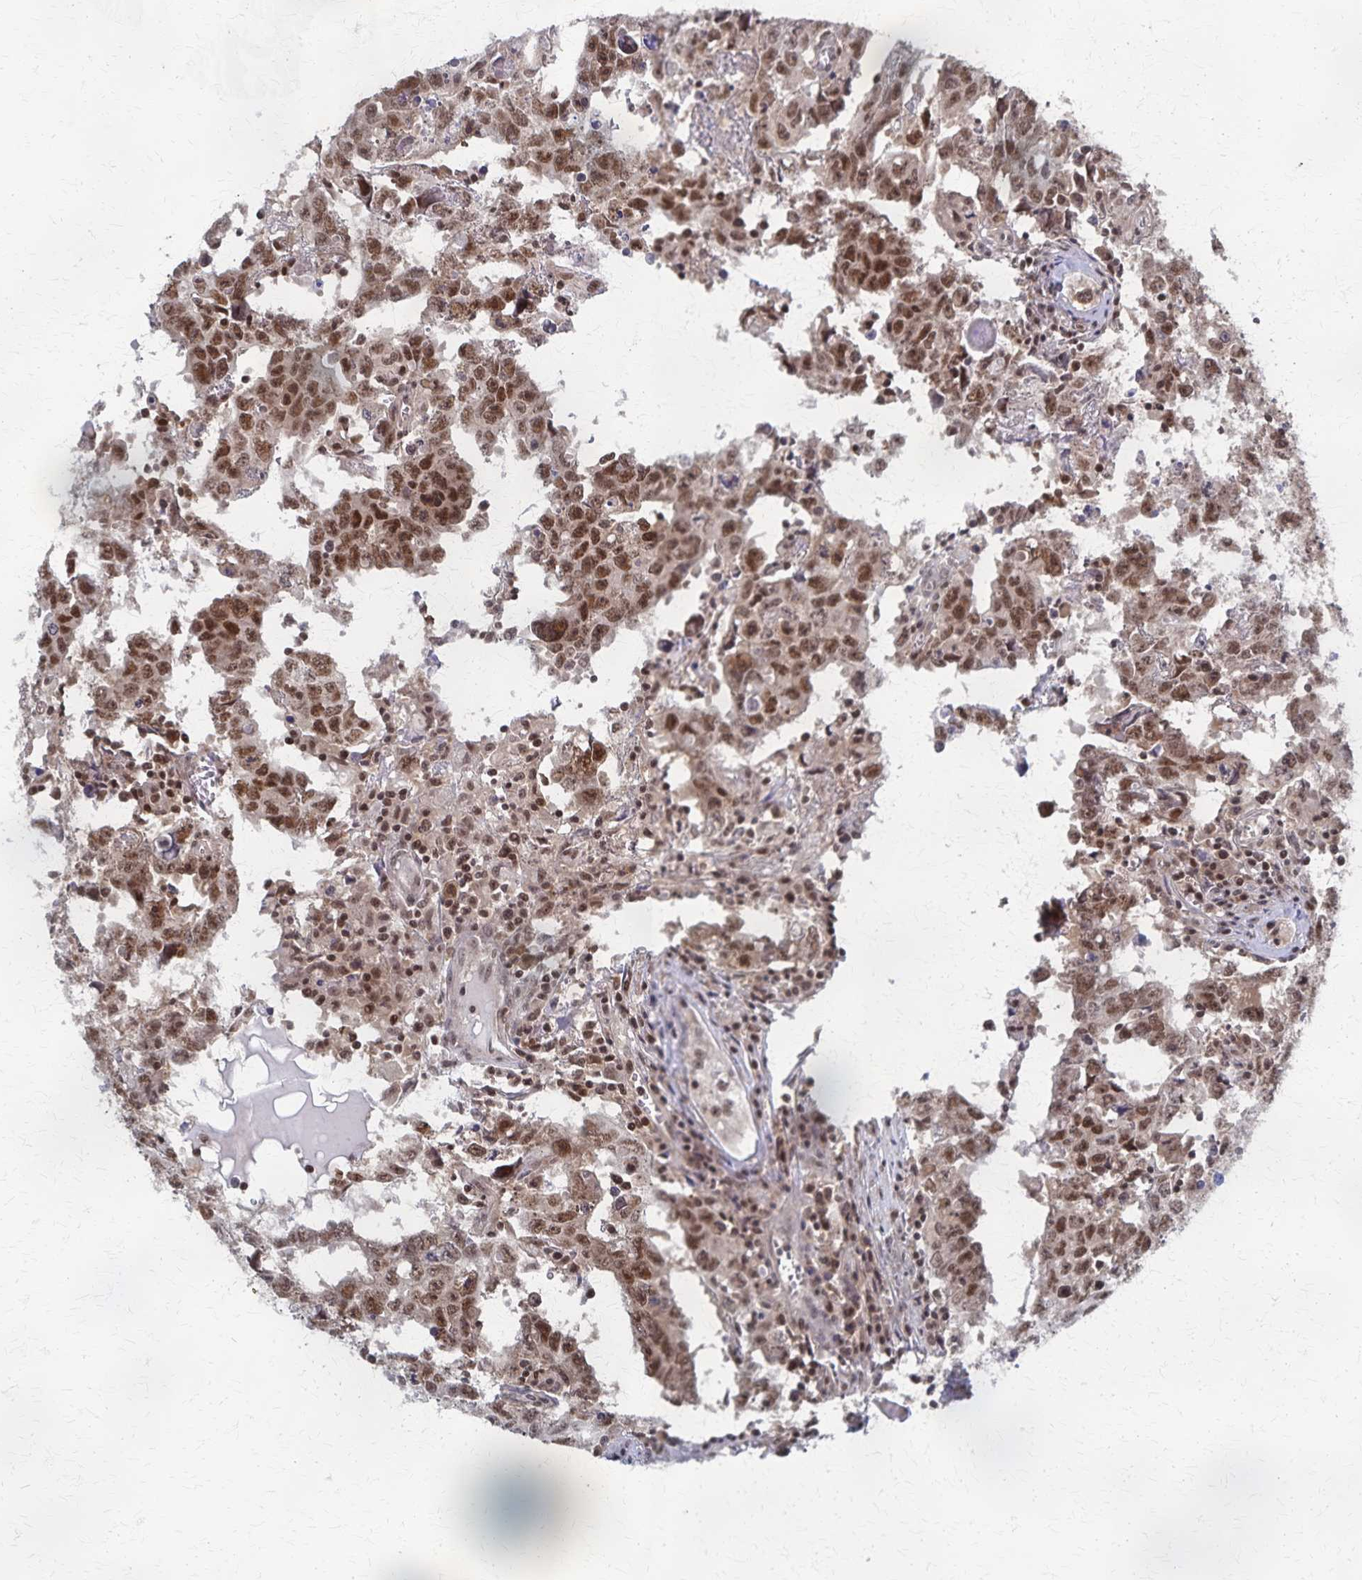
{"staining": {"intensity": "moderate", "quantity": ">75%", "location": "nuclear"}, "tissue": "testis cancer", "cell_type": "Tumor cells", "image_type": "cancer", "snomed": [{"axis": "morphology", "description": "Carcinoma, Embryonal, NOS"}, {"axis": "topography", "description": "Testis"}], "caption": "Brown immunohistochemical staining in human testis cancer (embryonal carcinoma) displays moderate nuclear positivity in about >75% of tumor cells.", "gene": "GTF2B", "patient": {"sex": "male", "age": 22}}